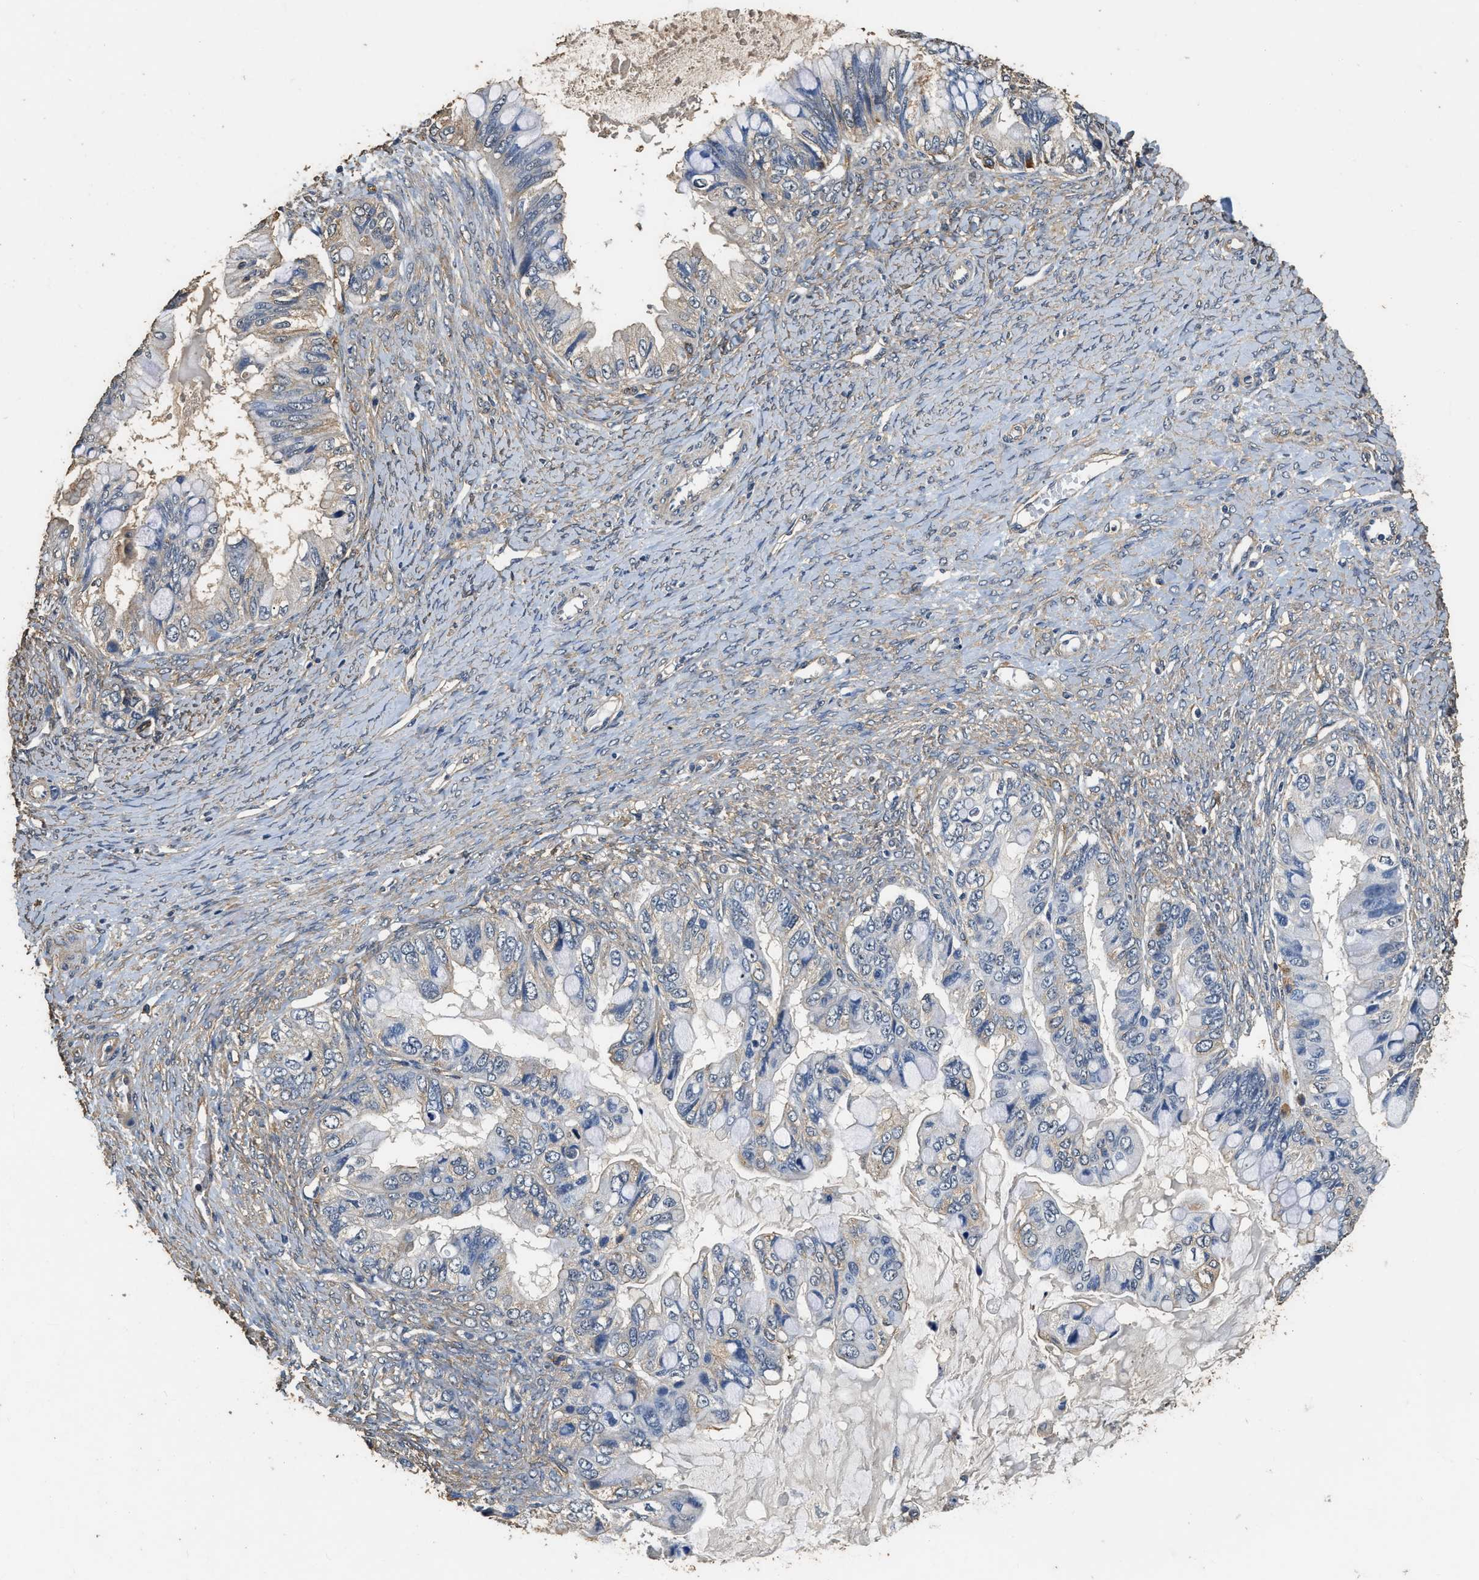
{"staining": {"intensity": "weak", "quantity": "<25%", "location": "cytoplasmic/membranous"}, "tissue": "ovarian cancer", "cell_type": "Tumor cells", "image_type": "cancer", "snomed": [{"axis": "morphology", "description": "Cystadenocarcinoma, mucinous, NOS"}, {"axis": "topography", "description": "Ovary"}], "caption": "High power microscopy micrograph of an immunohistochemistry (IHC) photomicrograph of mucinous cystadenocarcinoma (ovarian), revealing no significant expression in tumor cells.", "gene": "MIB1", "patient": {"sex": "female", "age": 80}}